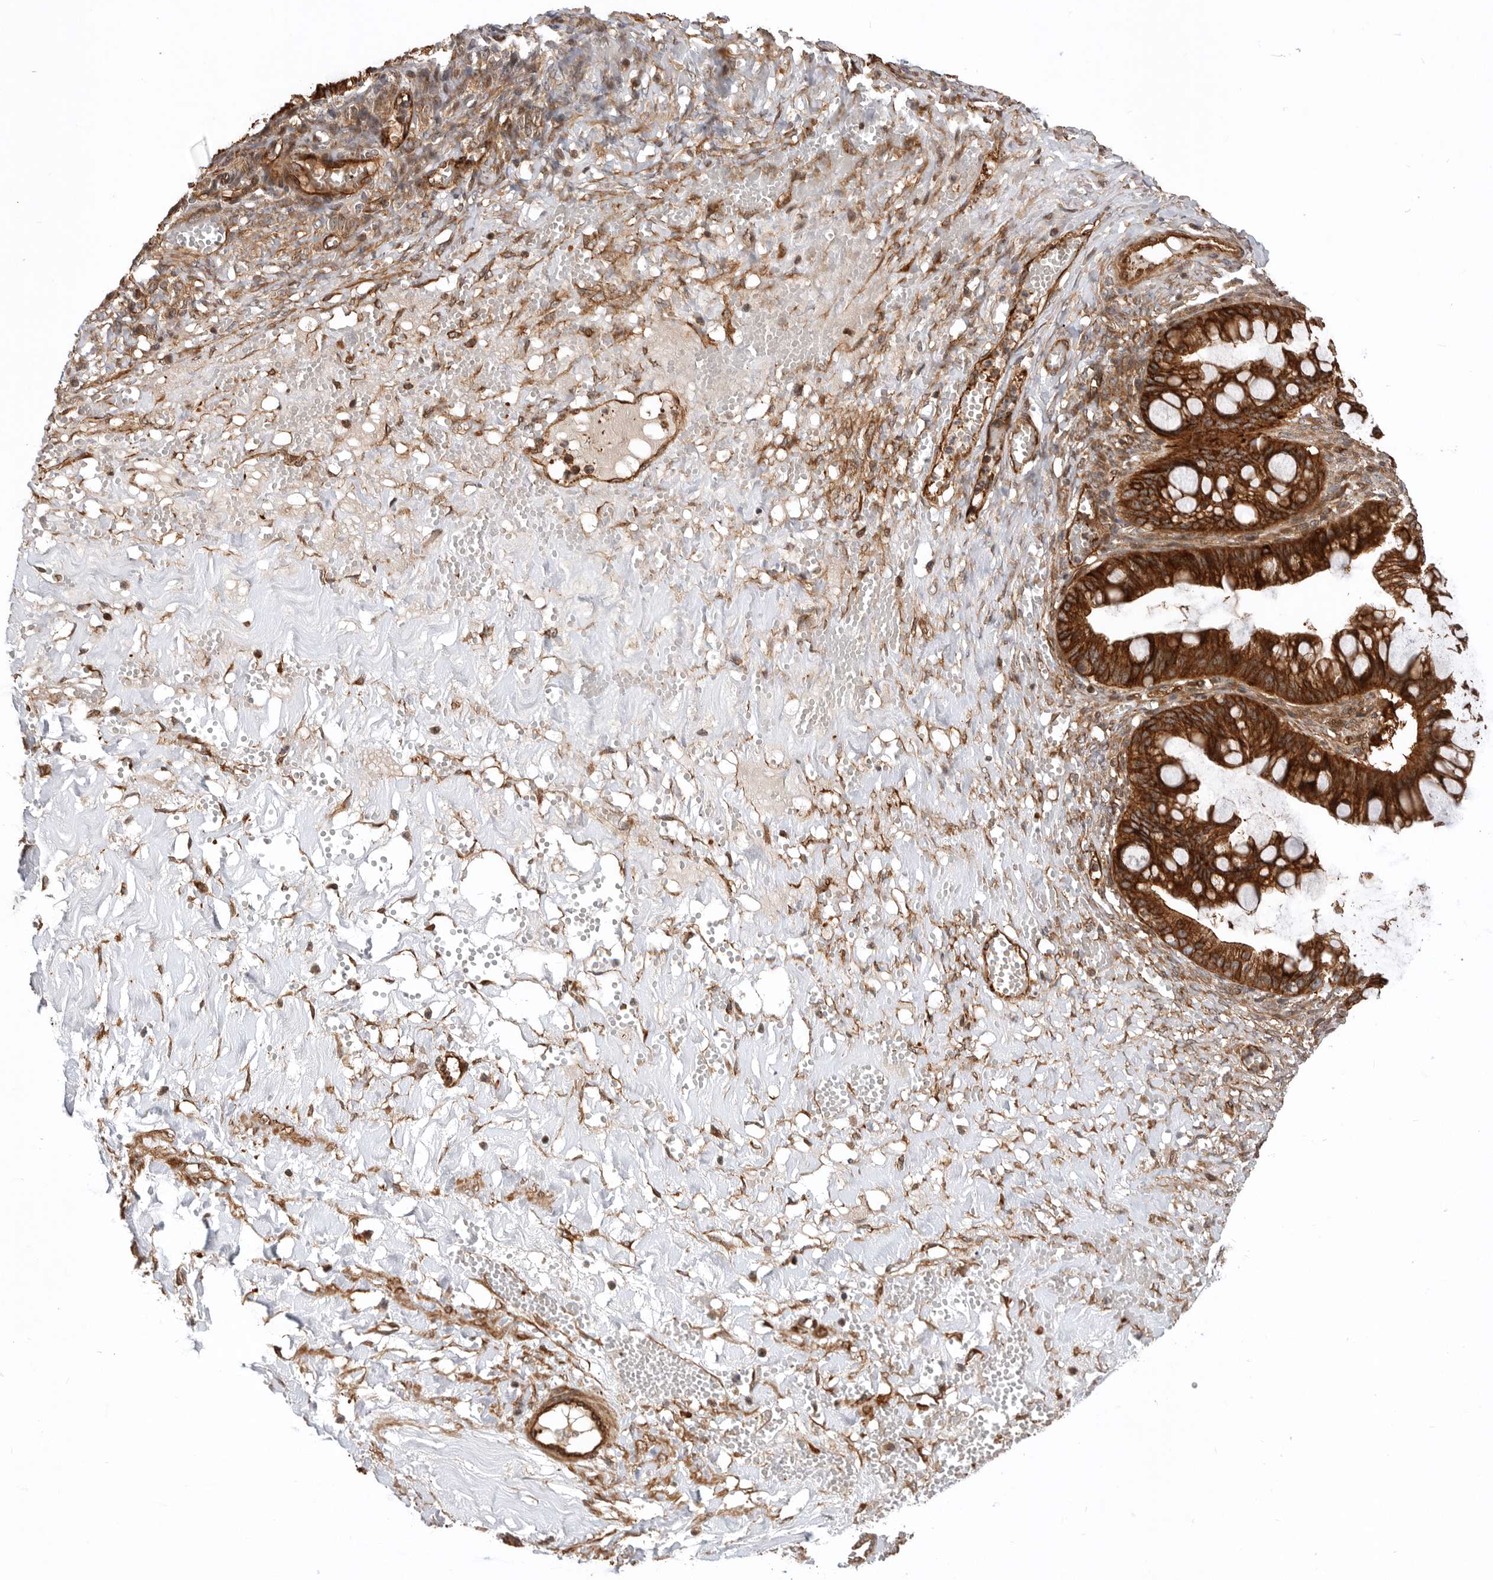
{"staining": {"intensity": "strong", "quantity": ">75%", "location": "cytoplasmic/membranous"}, "tissue": "ovarian cancer", "cell_type": "Tumor cells", "image_type": "cancer", "snomed": [{"axis": "morphology", "description": "Cystadenocarcinoma, mucinous, NOS"}, {"axis": "topography", "description": "Ovary"}], "caption": "High-magnification brightfield microscopy of mucinous cystadenocarcinoma (ovarian) stained with DAB (3,3'-diaminobenzidine) (brown) and counterstained with hematoxylin (blue). tumor cells exhibit strong cytoplasmic/membranous positivity is present in about>75% of cells.", "gene": "GPATCH2", "patient": {"sex": "female", "age": 73}}